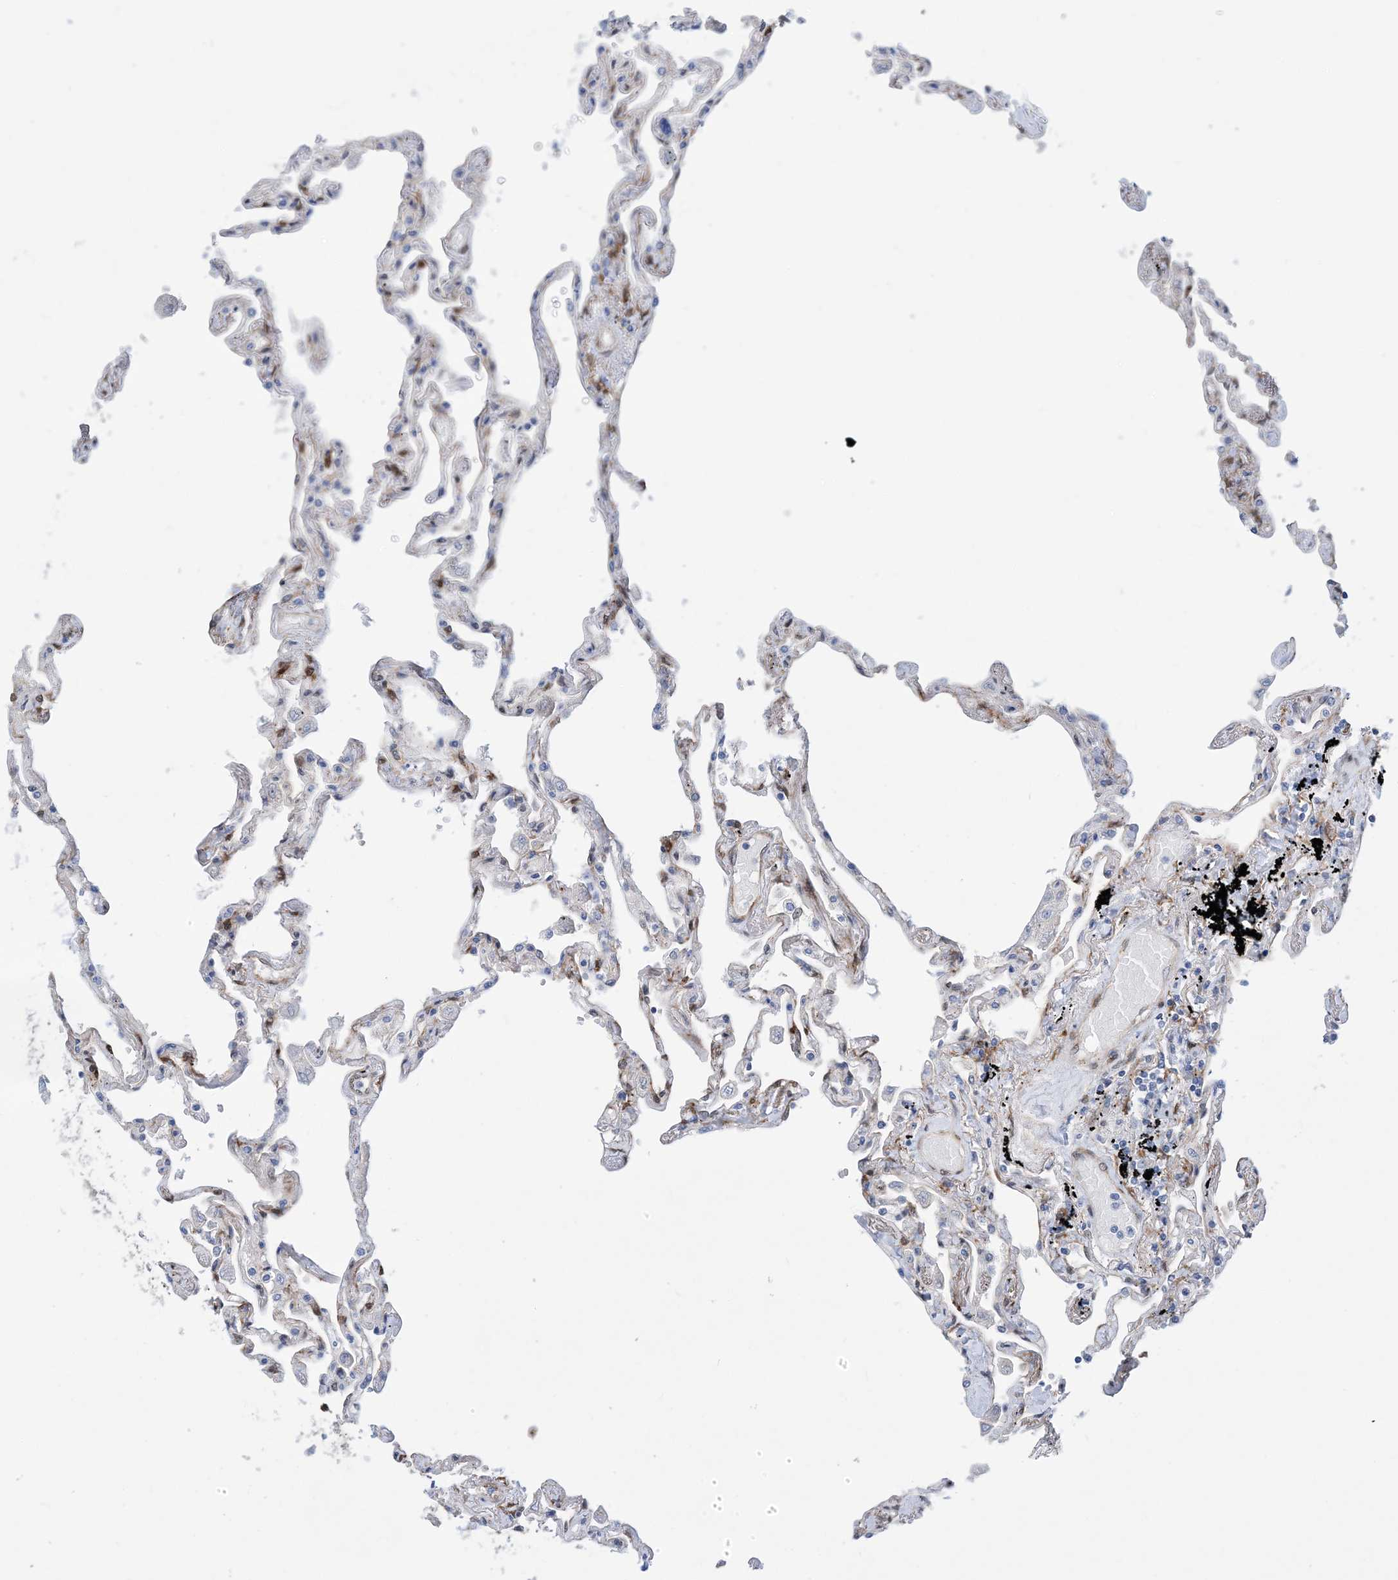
{"staining": {"intensity": "moderate", "quantity": "<25%", "location": "cytoplasmic/membranous"}, "tissue": "lung", "cell_type": "Alveolar cells", "image_type": "normal", "snomed": [{"axis": "morphology", "description": "Normal tissue, NOS"}, {"axis": "topography", "description": "Lung"}], "caption": "DAB (3,3'-diaminobenzidine) immunohistochemical staining of normal lung shows moderate cytoplasmic/membranous protein expression in about <25% of alveolar cells.", "gene": "RBMS3", "patient": {"sex": "female", "age": 67}}